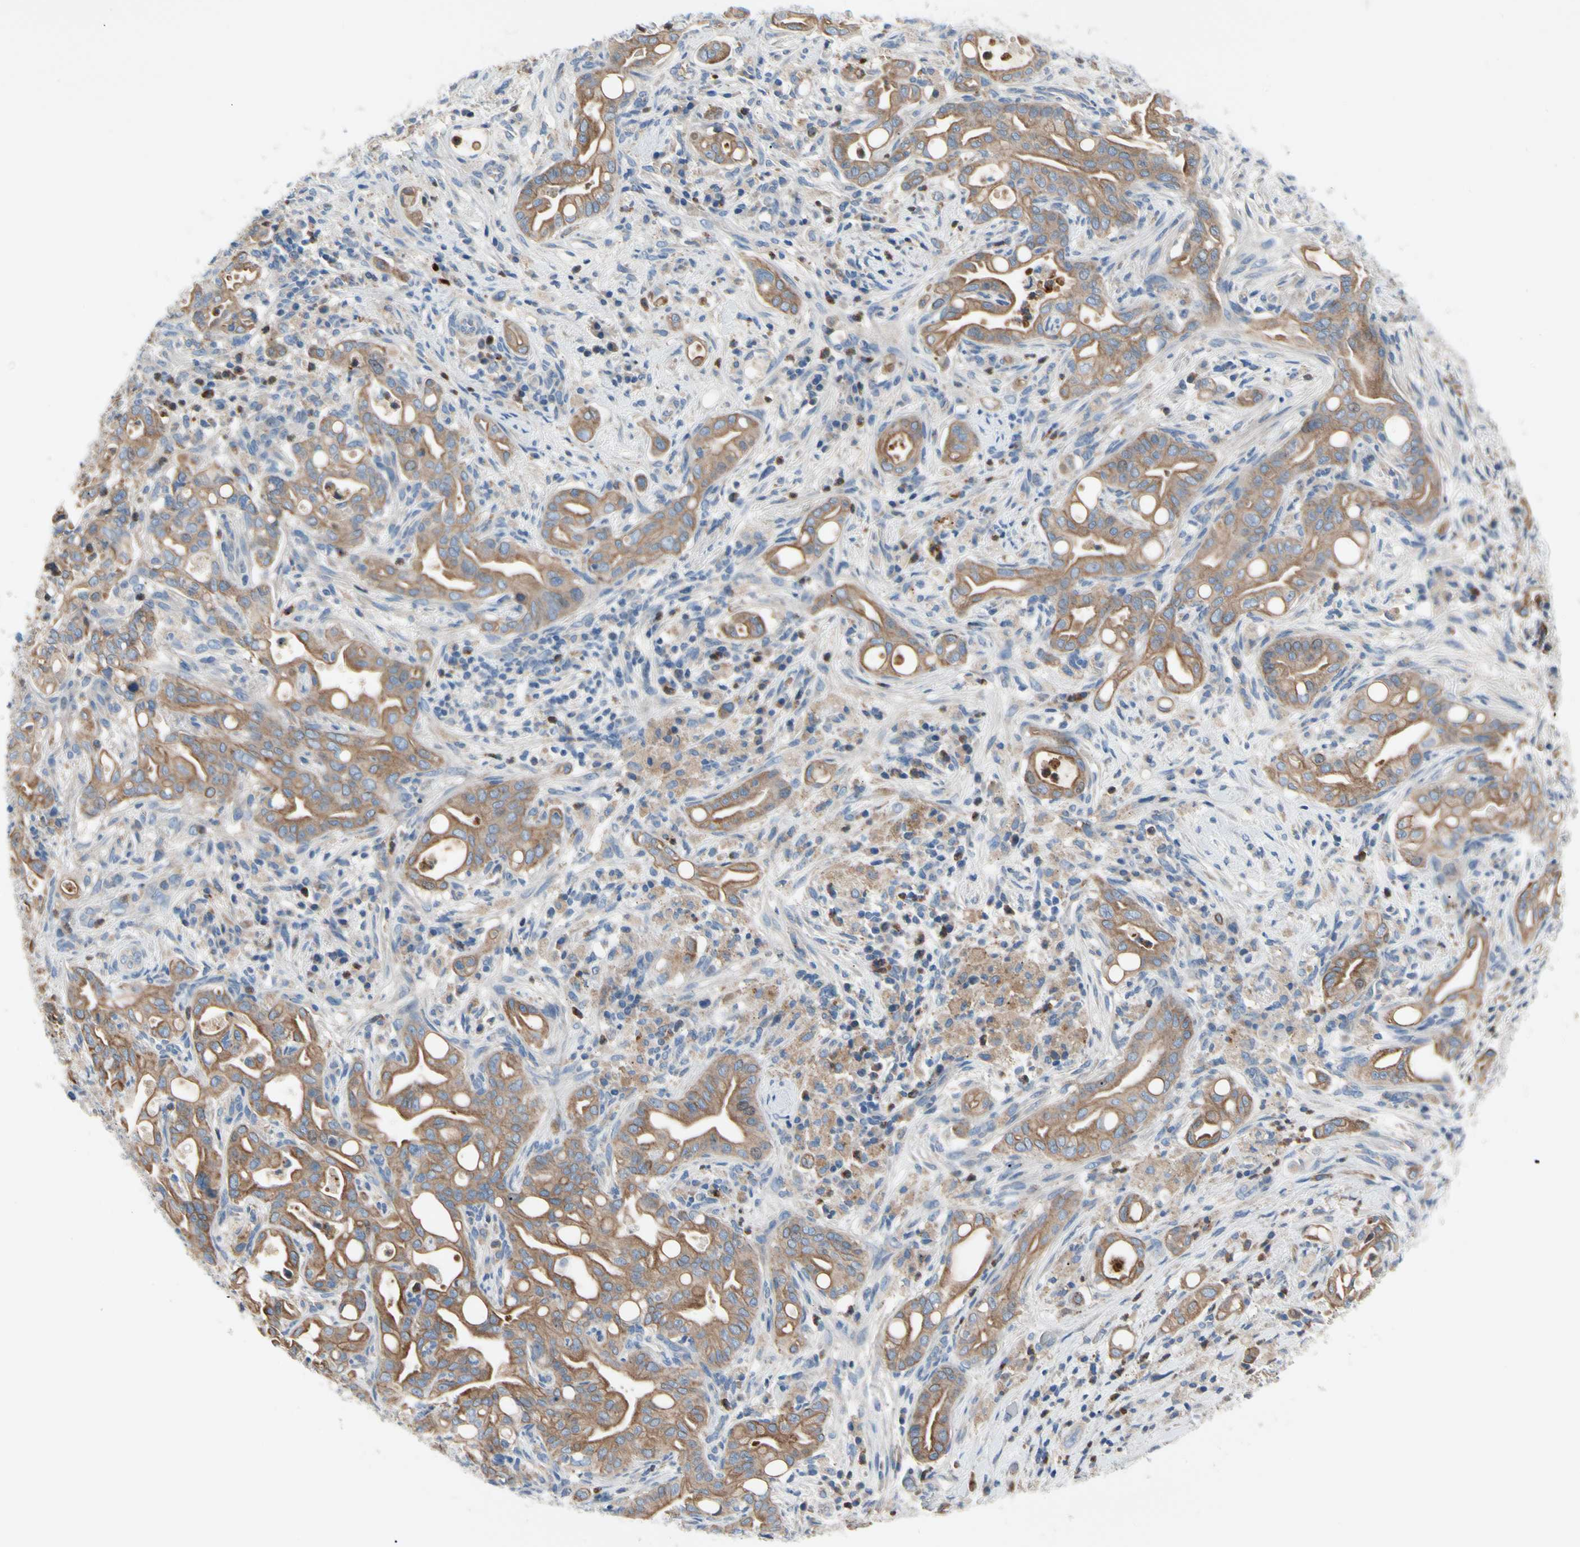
{"staining": {"intensity": "moderate", "quantity": ">75%", "location": "cytoplasmic/membranous"}, "tissue": "liver cancer", "cell_type": "Tumor cells", "image_type": "cancer", "snomed": [{"axis": "morphology", "description": "Cholangiocarcinoma"}, {"axis": "topography", "description": "Liver"}], "caption": "A brown stain shows moderate cytoplasmic/membranous expression of a protein in liver cholangiocarcinoma tumor cells.", "gene": "HJURP", "patient": {"sex": "female", "age": 68}}